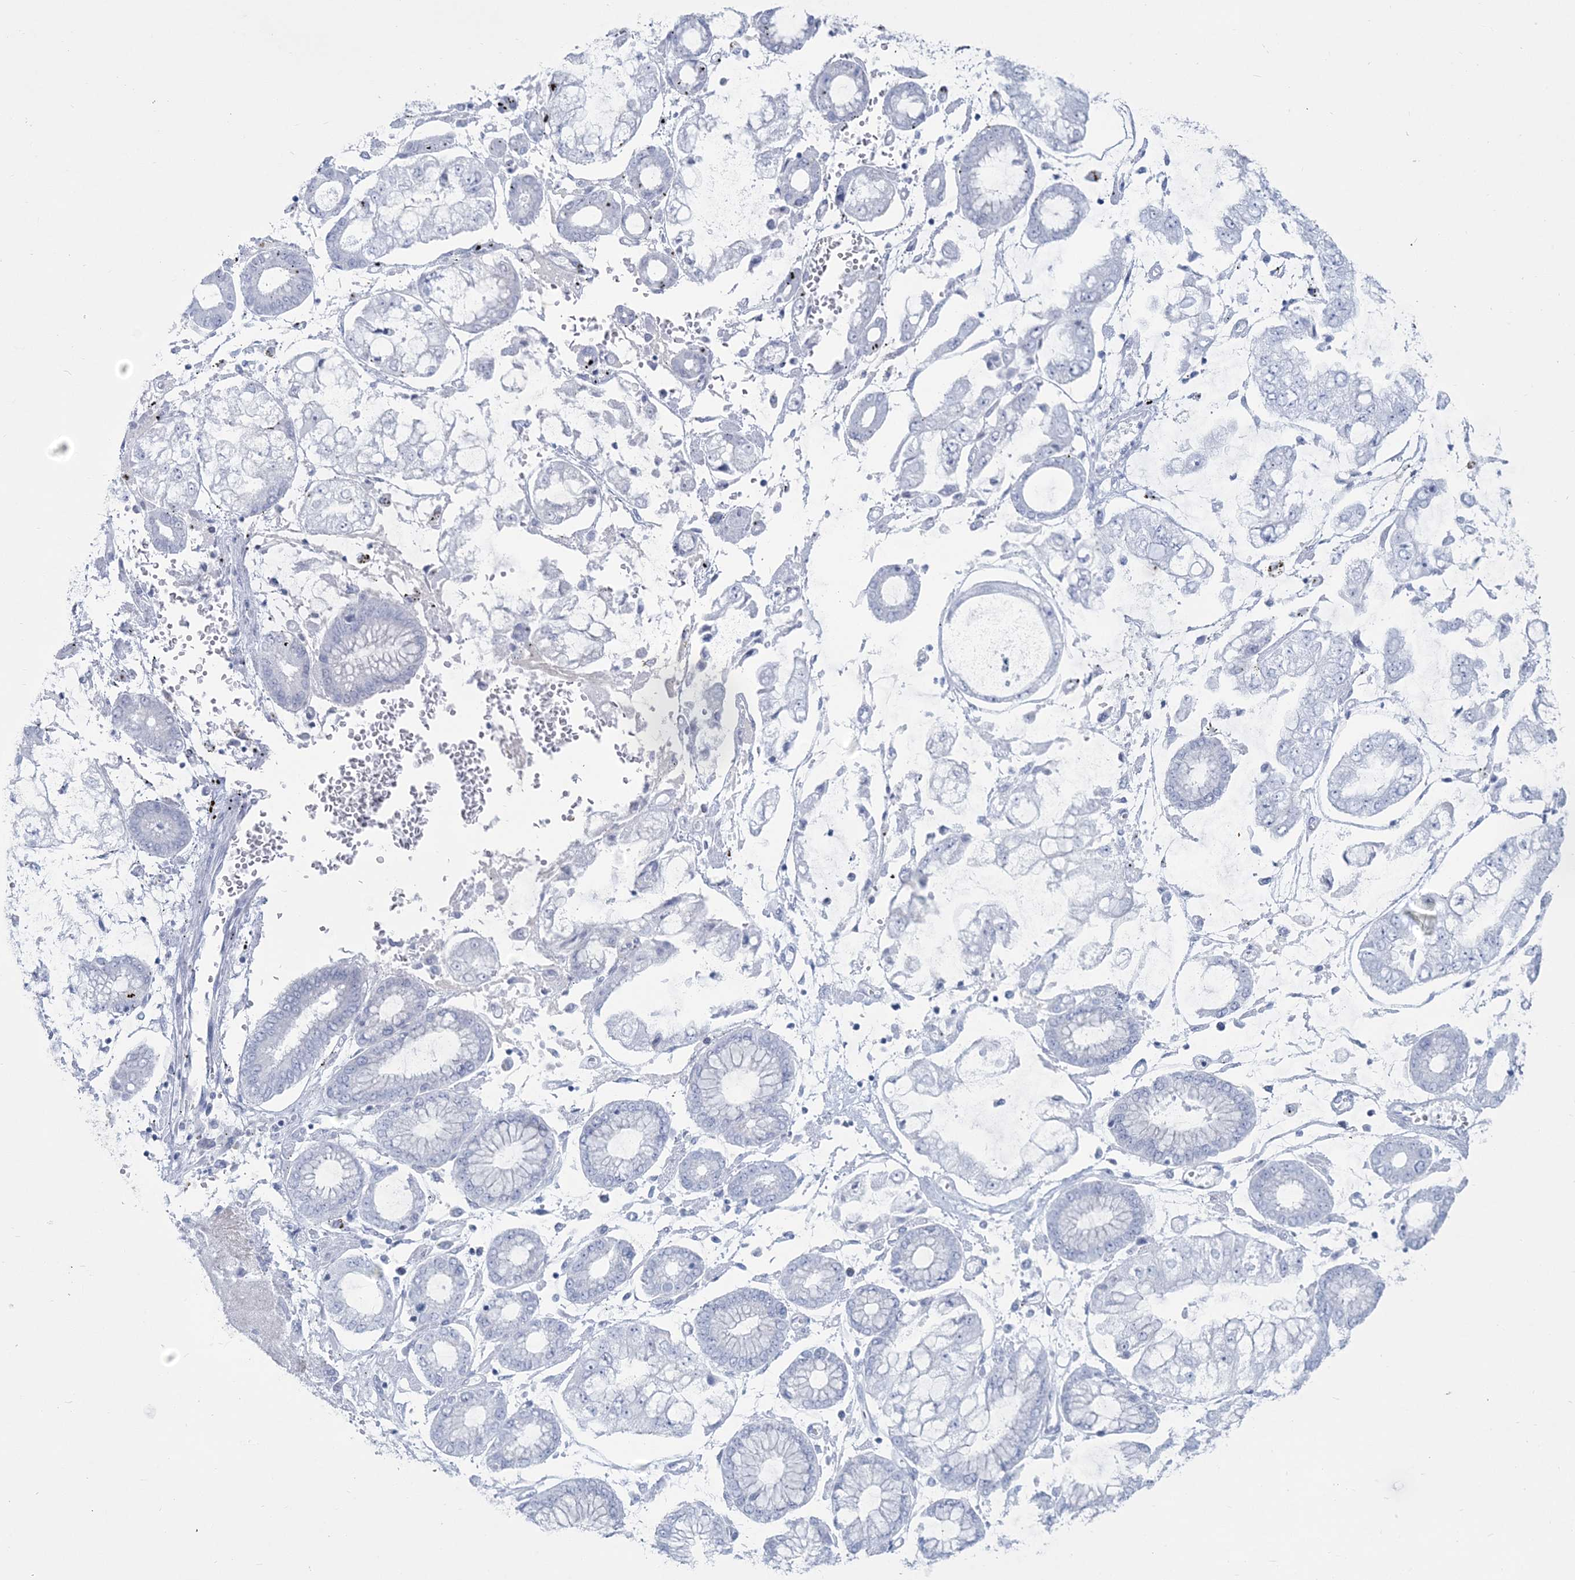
{"staining": {"intensity": "negative", "quantity": "none", "location": "none"}, "tissue": "stomach cancer", "cell_type": "Tumor cells", "image_type": "cancer", "snomed": [{"axis": "morphology", "description": "Adenocarcinoma, NOS"}, {"axis": "topography", "description": "Stomach"}], "caption": "Immunohistochemical staining of stomach adenocarcinoma shows no significant positivity in tumor cells.", "gene": "ZNF843", "patient": {"sex": "male", "age": 76}}